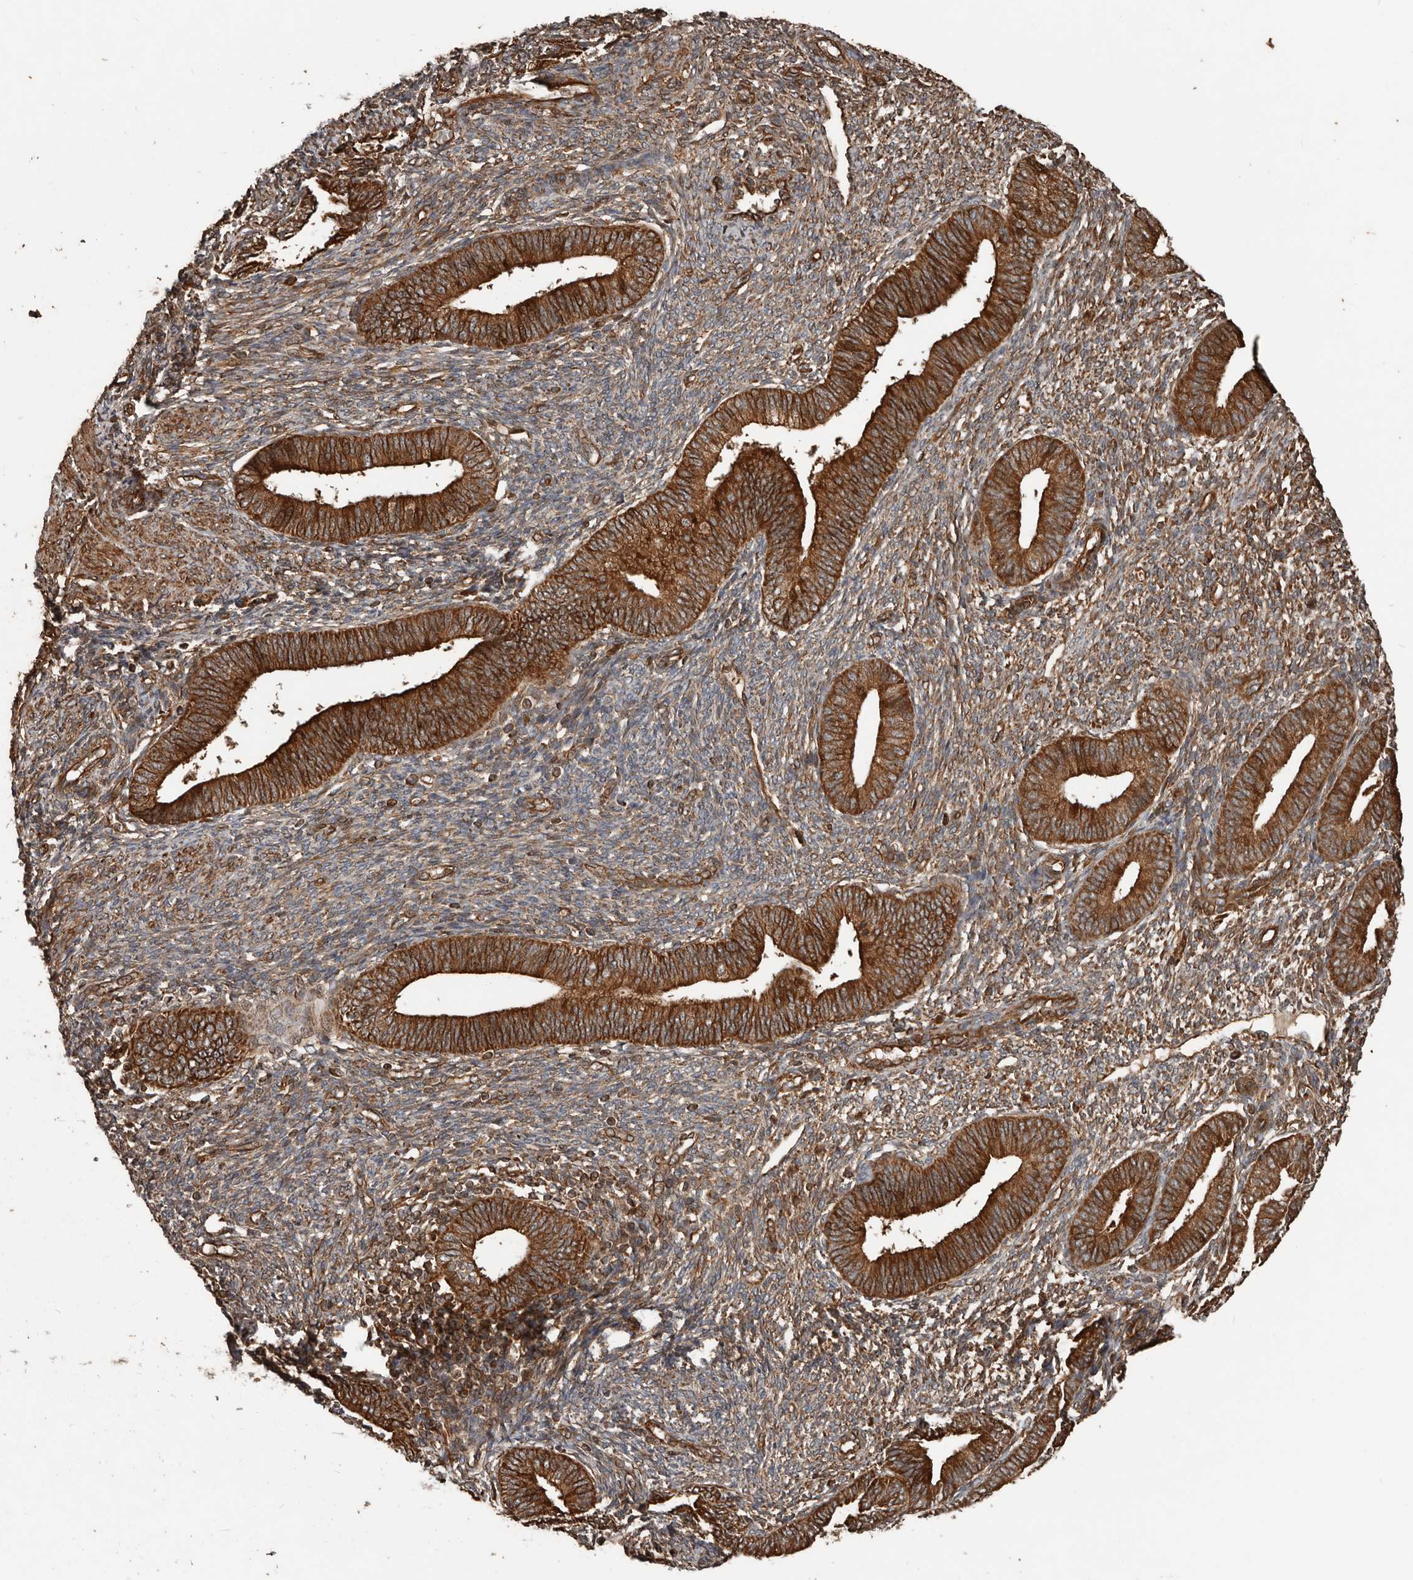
{"staining": {"intensity": "moderate", "quantity": ">75%", "location": "cytoplasmic/membranous"}, "tissue": "endometrium", "cell_type": "Cells in endometrial stroma", "image_type": "normal", "snomed": [{"axis": "morphology", "description": "Normal tissue, NOS"}, {"axis": "topography", "description": "Endometrium"}], "caption": "A photomicrograph of human endometrium stained for a protein exhibits moderate cytoplasmic/membranous brown staining in cells in endometrial stroma. The protein is shown in brown color, while the nuclei are stained blue.", "gene": "YOD1", "patient": {"sex": "female", "age": 46}}